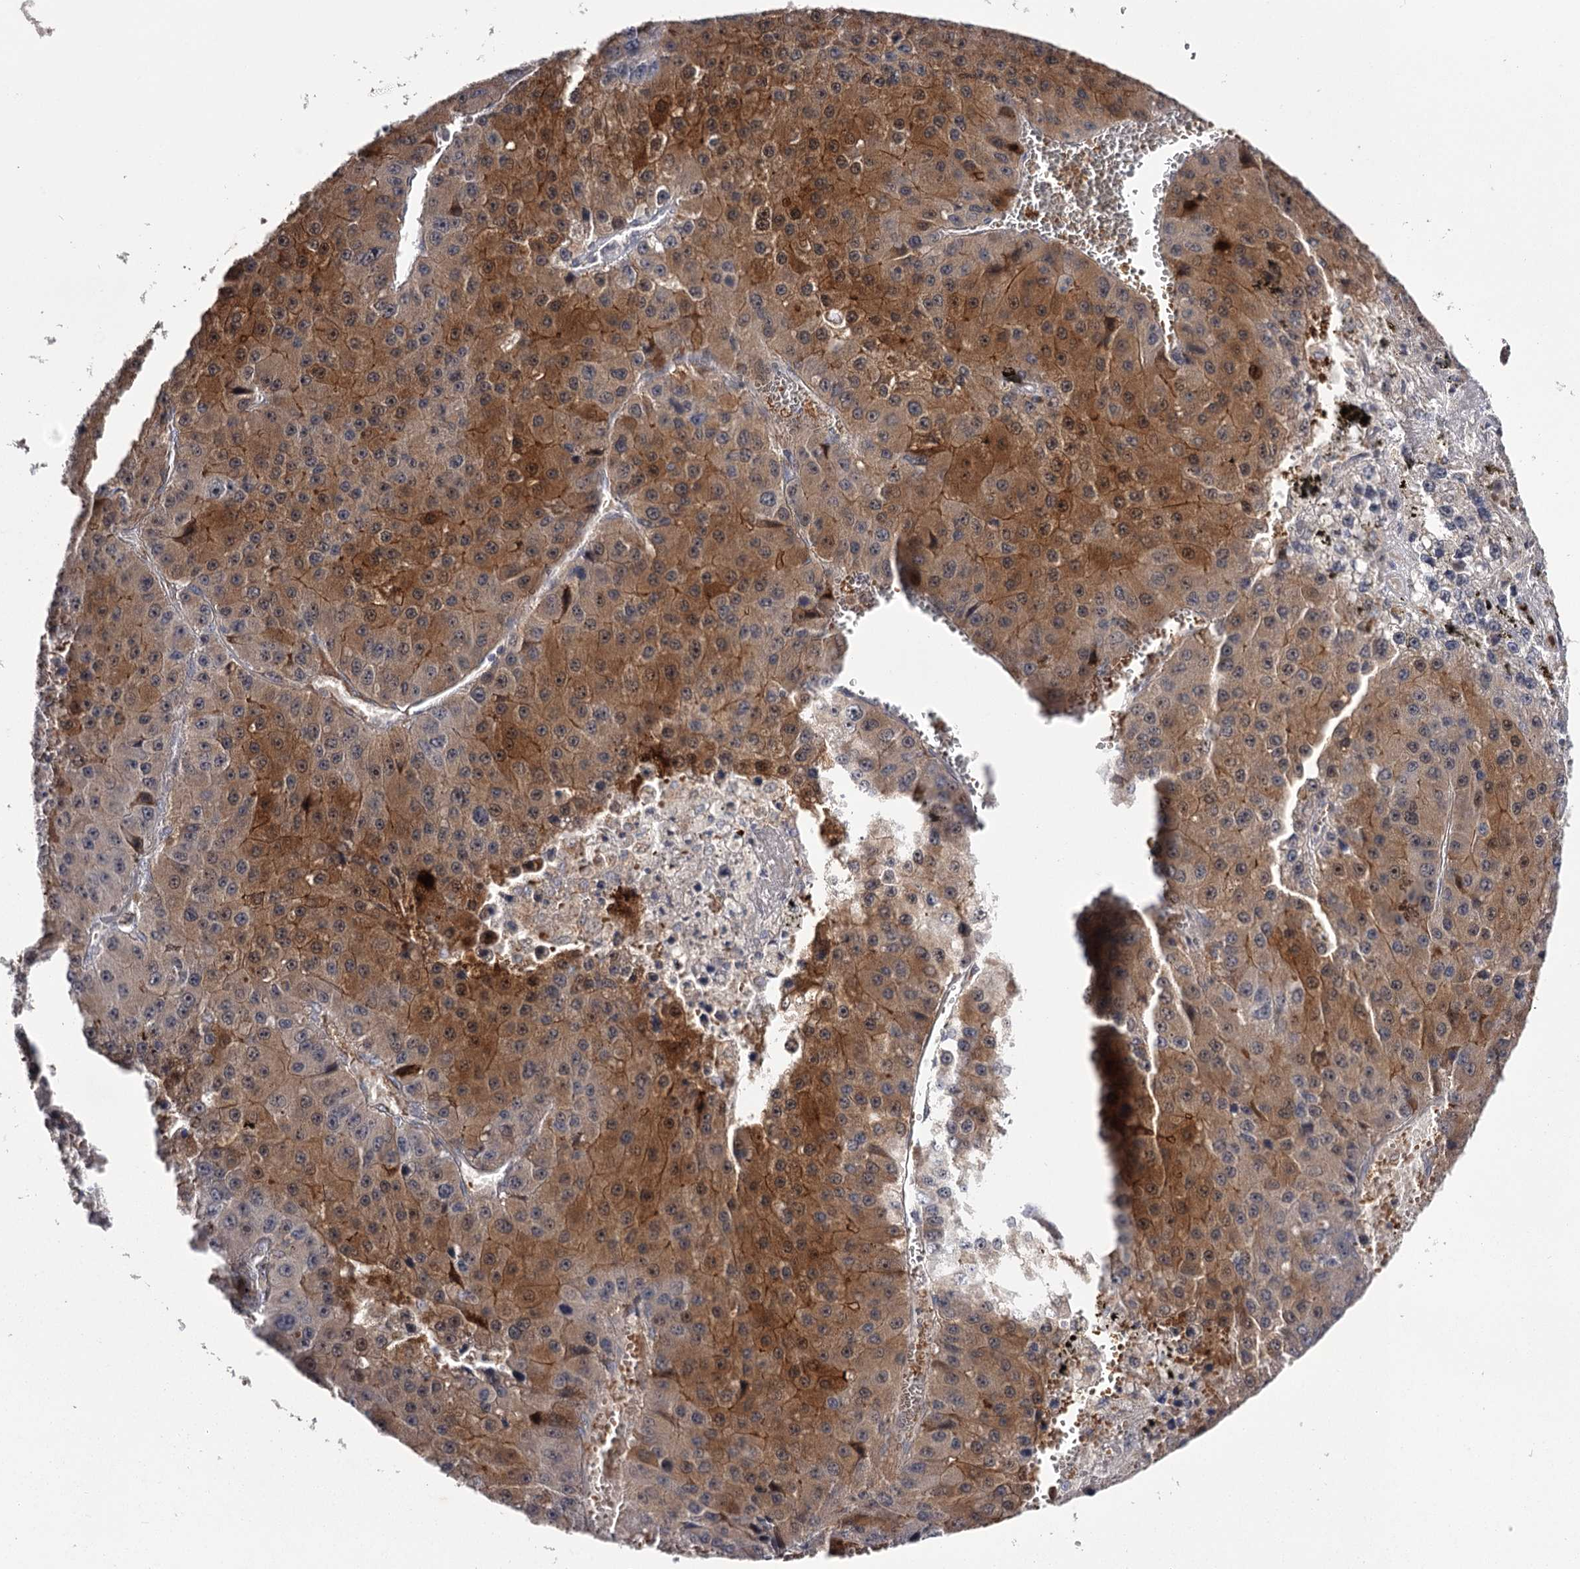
{"staining": {"intensity": "moderate", "quantity": "25%-75%", "location": "cytoplasmic/membranous,nuclear"}, "tissue": "liver cancer", "cell_type": "Tumor cells", "image_type": "cancer", "snomed": [{"axis": "morphology", "description": "Carcinoma, Hepatocellular, NOS"}, {"axis": "topography", "description": "Liver"}], "caption": "Human liver cancer (hepatocellular carcinoma) stained with a brown dye demonstrates moderate cytoplasmic/membranous and nuclear positive expression in about 25%-75% of tumor cells.", "gene": "RASSF6", "patient": {"sex": "female", "age": 73}}